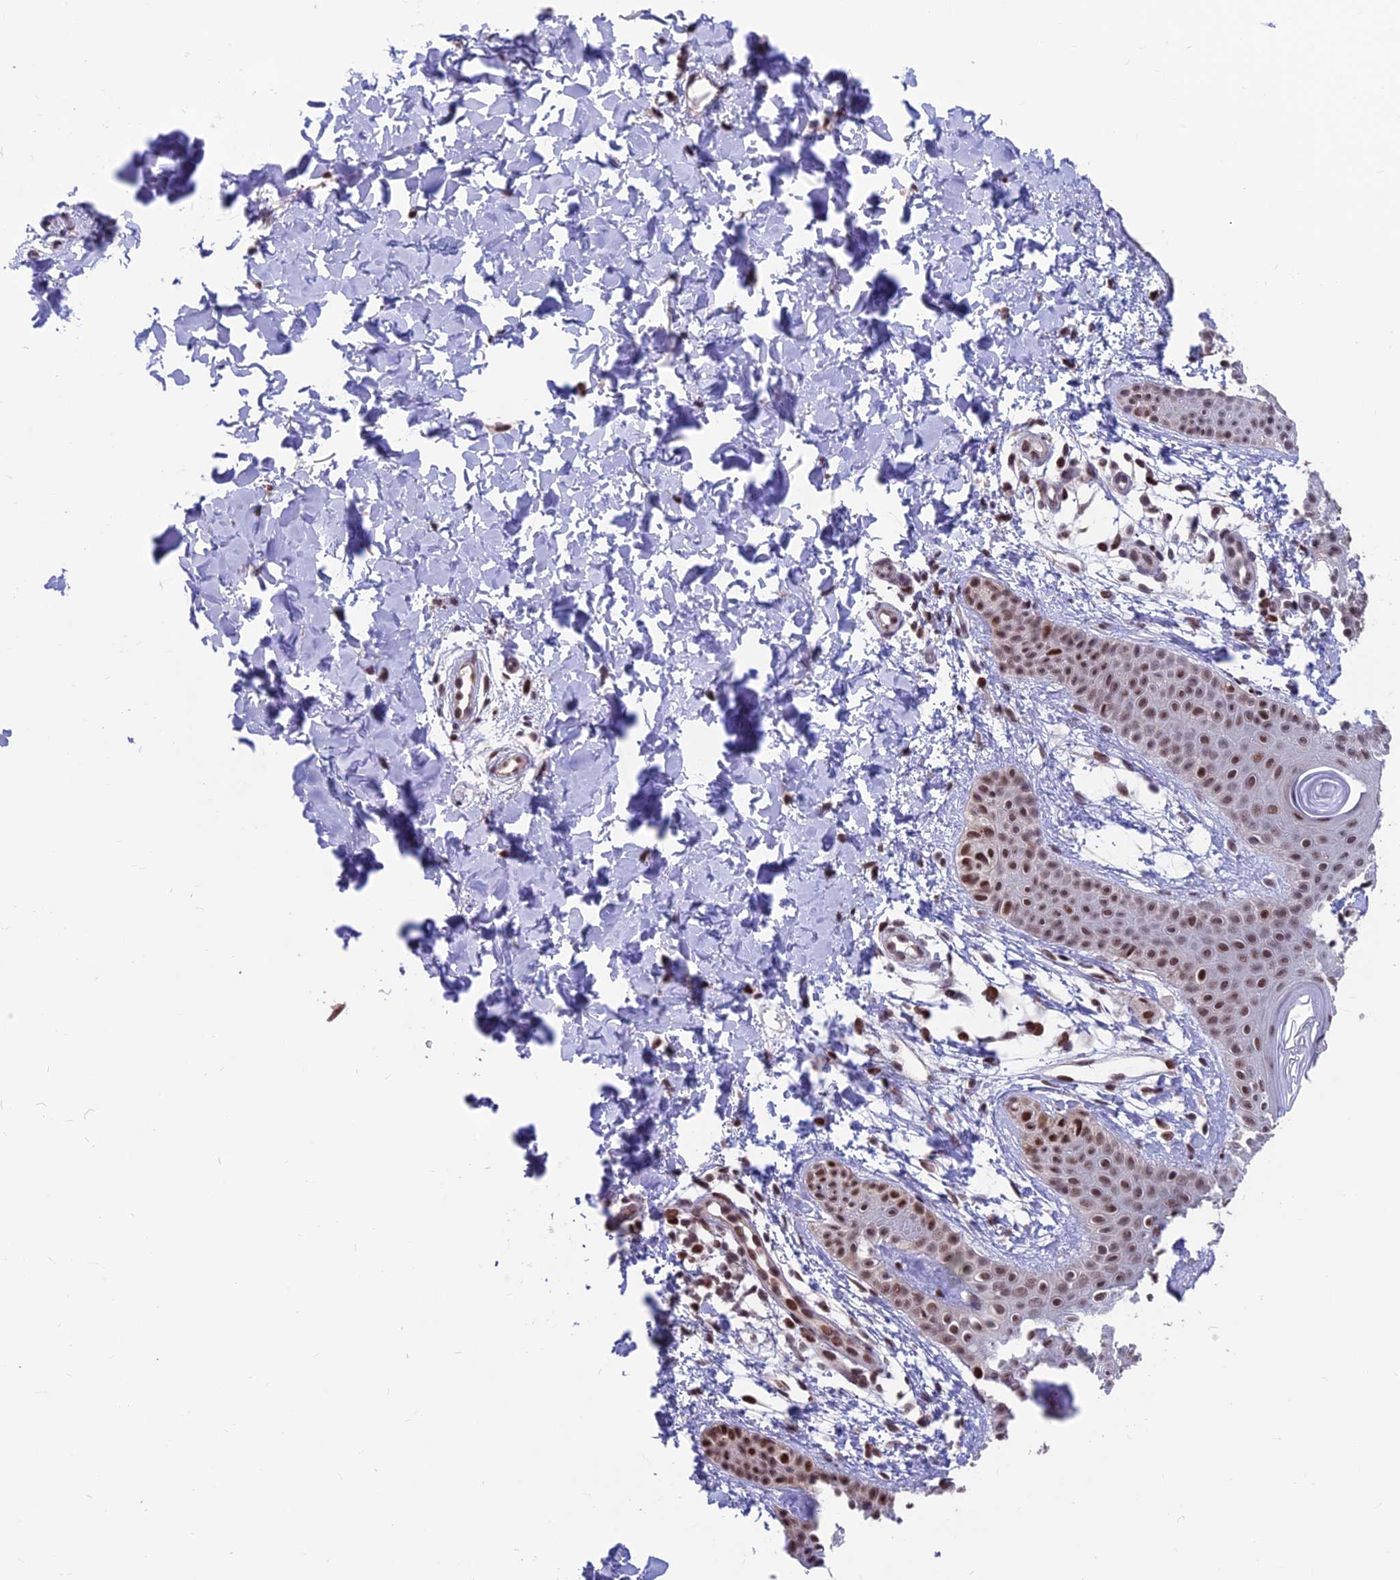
{"staining": {"intensity": "moderate", "quantity": "<25%", "location": "nuclear"}, "tissue": "skin", "cell_type": "Fibroblasts", "image_type": "normal", "snomed": [{"axis": "morphology", "description": "Normal tissue, NOS"}, {"axis": "topography", "description": "Skin"}], "caption": "Skin stained with IHC exhibits moderate nuclear positivity in approximately <25% of fibroblasts. The staining was performed using DAB, with brown indicating positive protein expression. Nuclei are stained blue with hematoxylin.", "gene": "KIAA1191", "patient": {"sex": "male", "age": 36}}